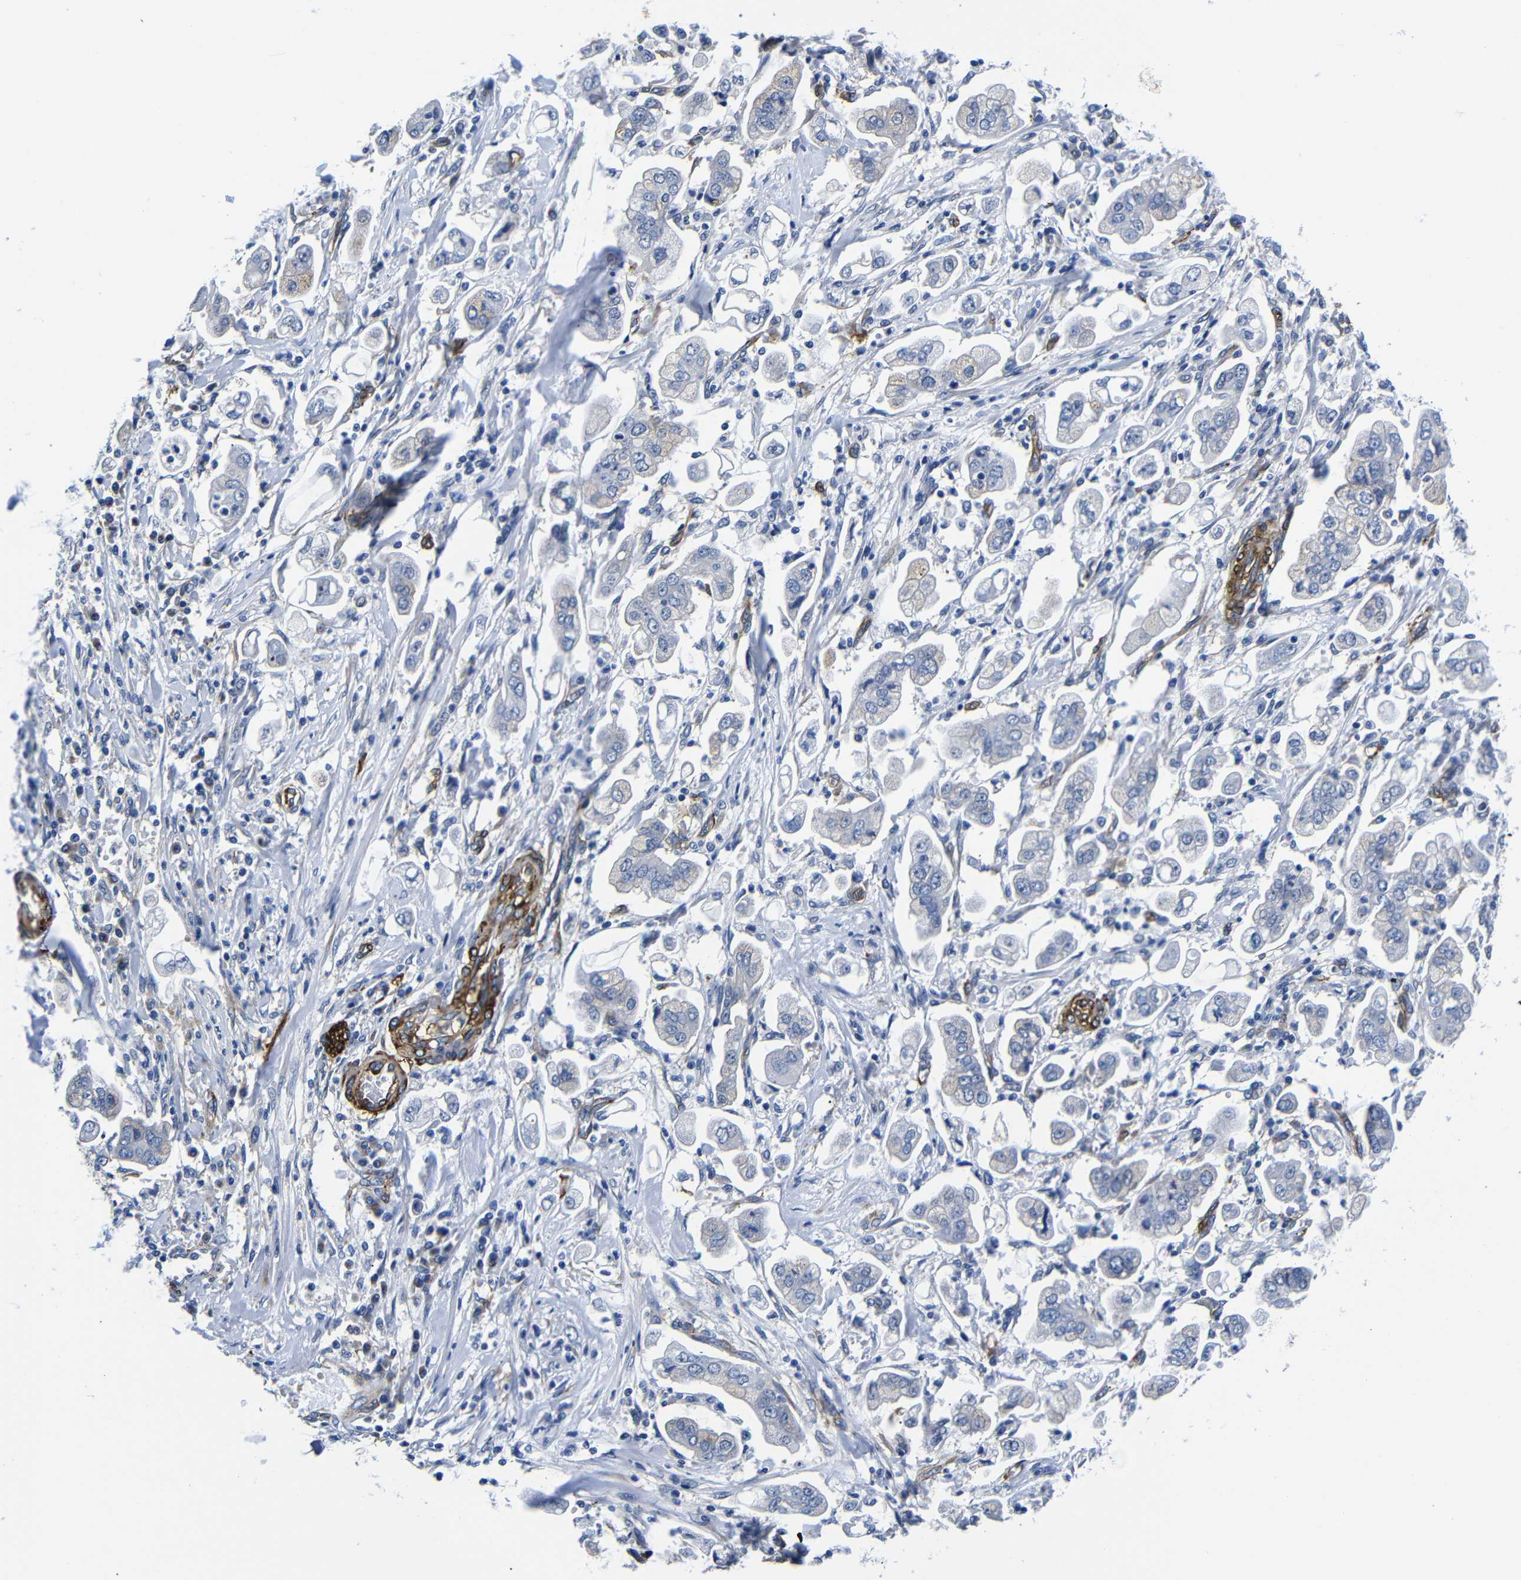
{"staining": {"intensity": "negative", "quantity": "none", "location": "none"}, "tissue": "stomach cancer", "cell_type": "Tumor cells", "image_type": "cancer", "snomed": [{"axis": "morphology", "description": "Adenocarcinoma, NOS"}, {"axis": "topography", "description": "Stomach"}], "caption": "High magnification brightfield microscopy of stomach adenocarcinoma stained with DAB (3,3'-diaminobenzidine) (brown) and counterstained with hematoxylin (blue): tumor cells show no significant staining. Brightfield microscopy of IHC stained with DAB (brown) and hematoxylin (blue), captured at high magnification.", "gene": "LRIG1", "patient": {"sex": "male", "age": 62}}